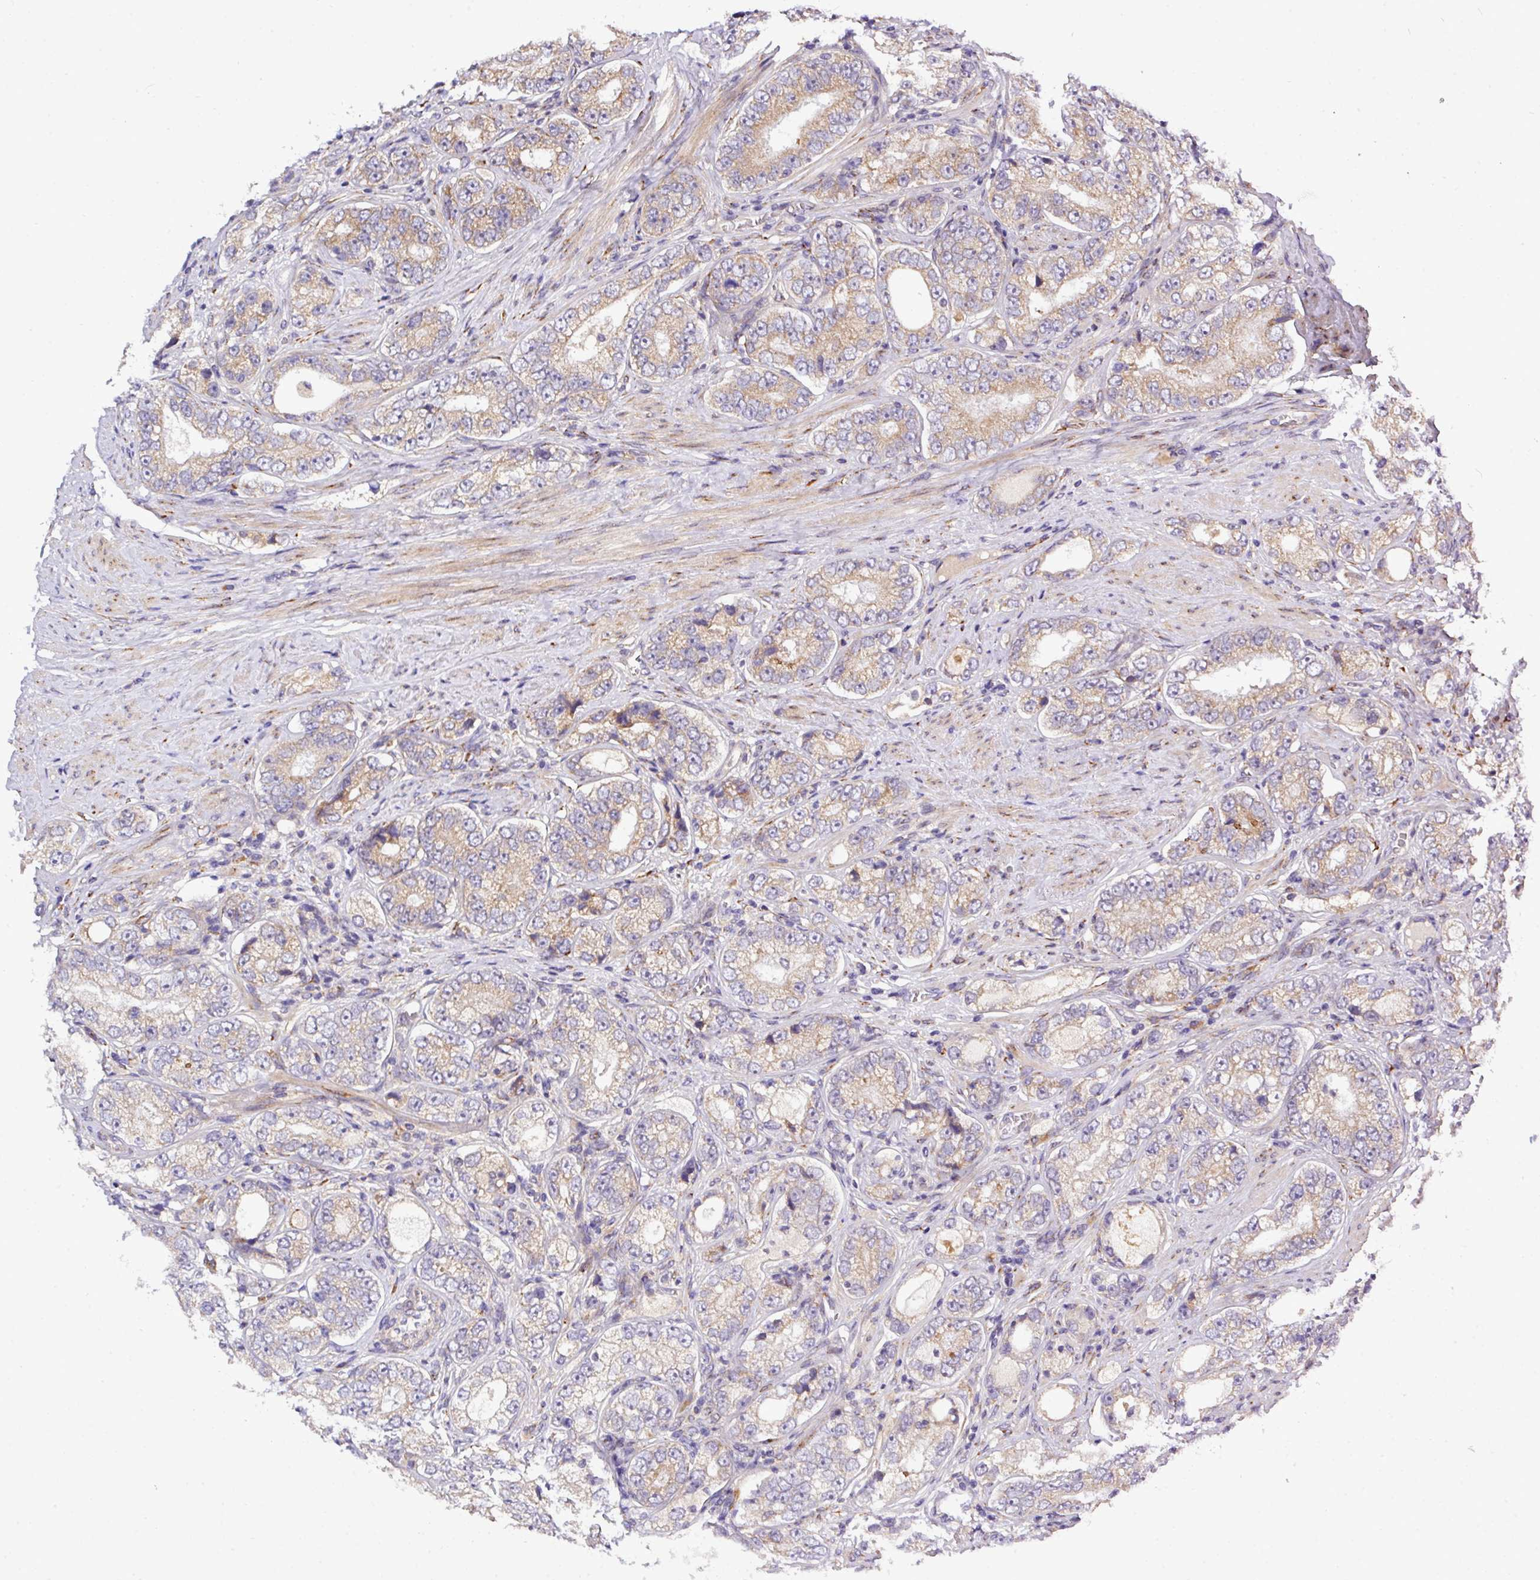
{"staining": {"intensity": "weak", "quantity": "25%-75%", "location": "cytoplasmic/membranous"}, "tissue": "prostate cancer", "cell_type": "Tumor cells", "image_type": "cancer", "snomed": [{"axis": "morphology", "description": "Adenocarcinoma, High grade"}, {"axis": "topography", "description": "Prostate"}], "caption": "This is an image of IHC staining of prostate high-grade adenocarcinoma, which shows weak staining in the cytoplasmic/membranous of tumor cells.", "gene": "TM2D2", "patient": {"sex": "male", "age": 56}}